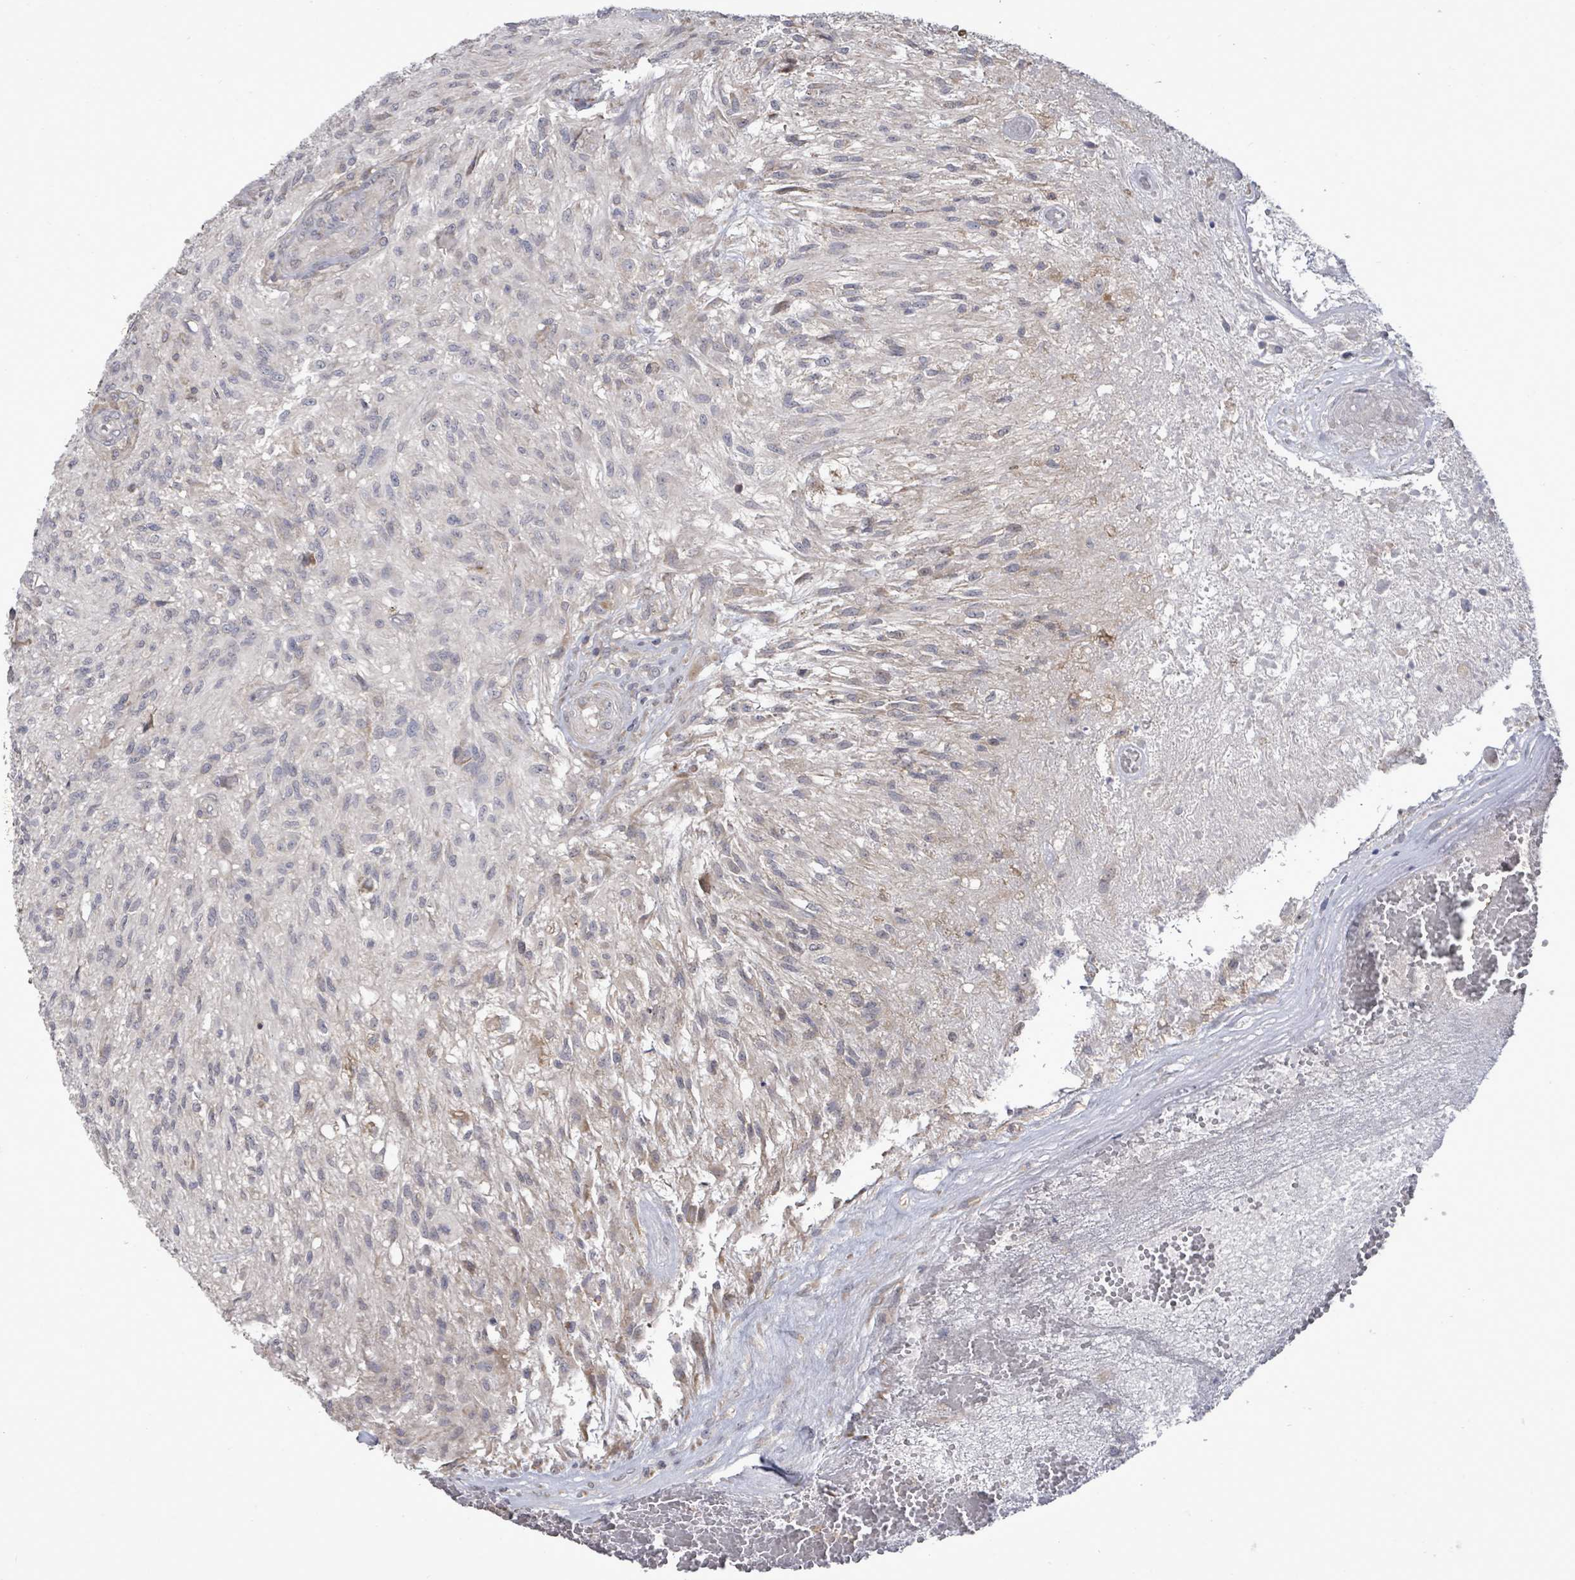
{"staining": {"intensity": "negative", "quantity": "none", "location": "none"}, "tissue": "glioma", "cell_type": "Tumor cells", "image_type": "cancer", "snomed": [{"axis": "morphology", "description": "Glioma, malignant, High grade"}, {"axis": "topography", "description": "Brain"}], "caption": "Immunohistochemistry photomicrograph of neoplastic tissue: human glioma stained with DAB reveals no significant protein staining in tumor cells.", "gene": "POMGNT2", "patient": {"sex": "male", "age": 56}}